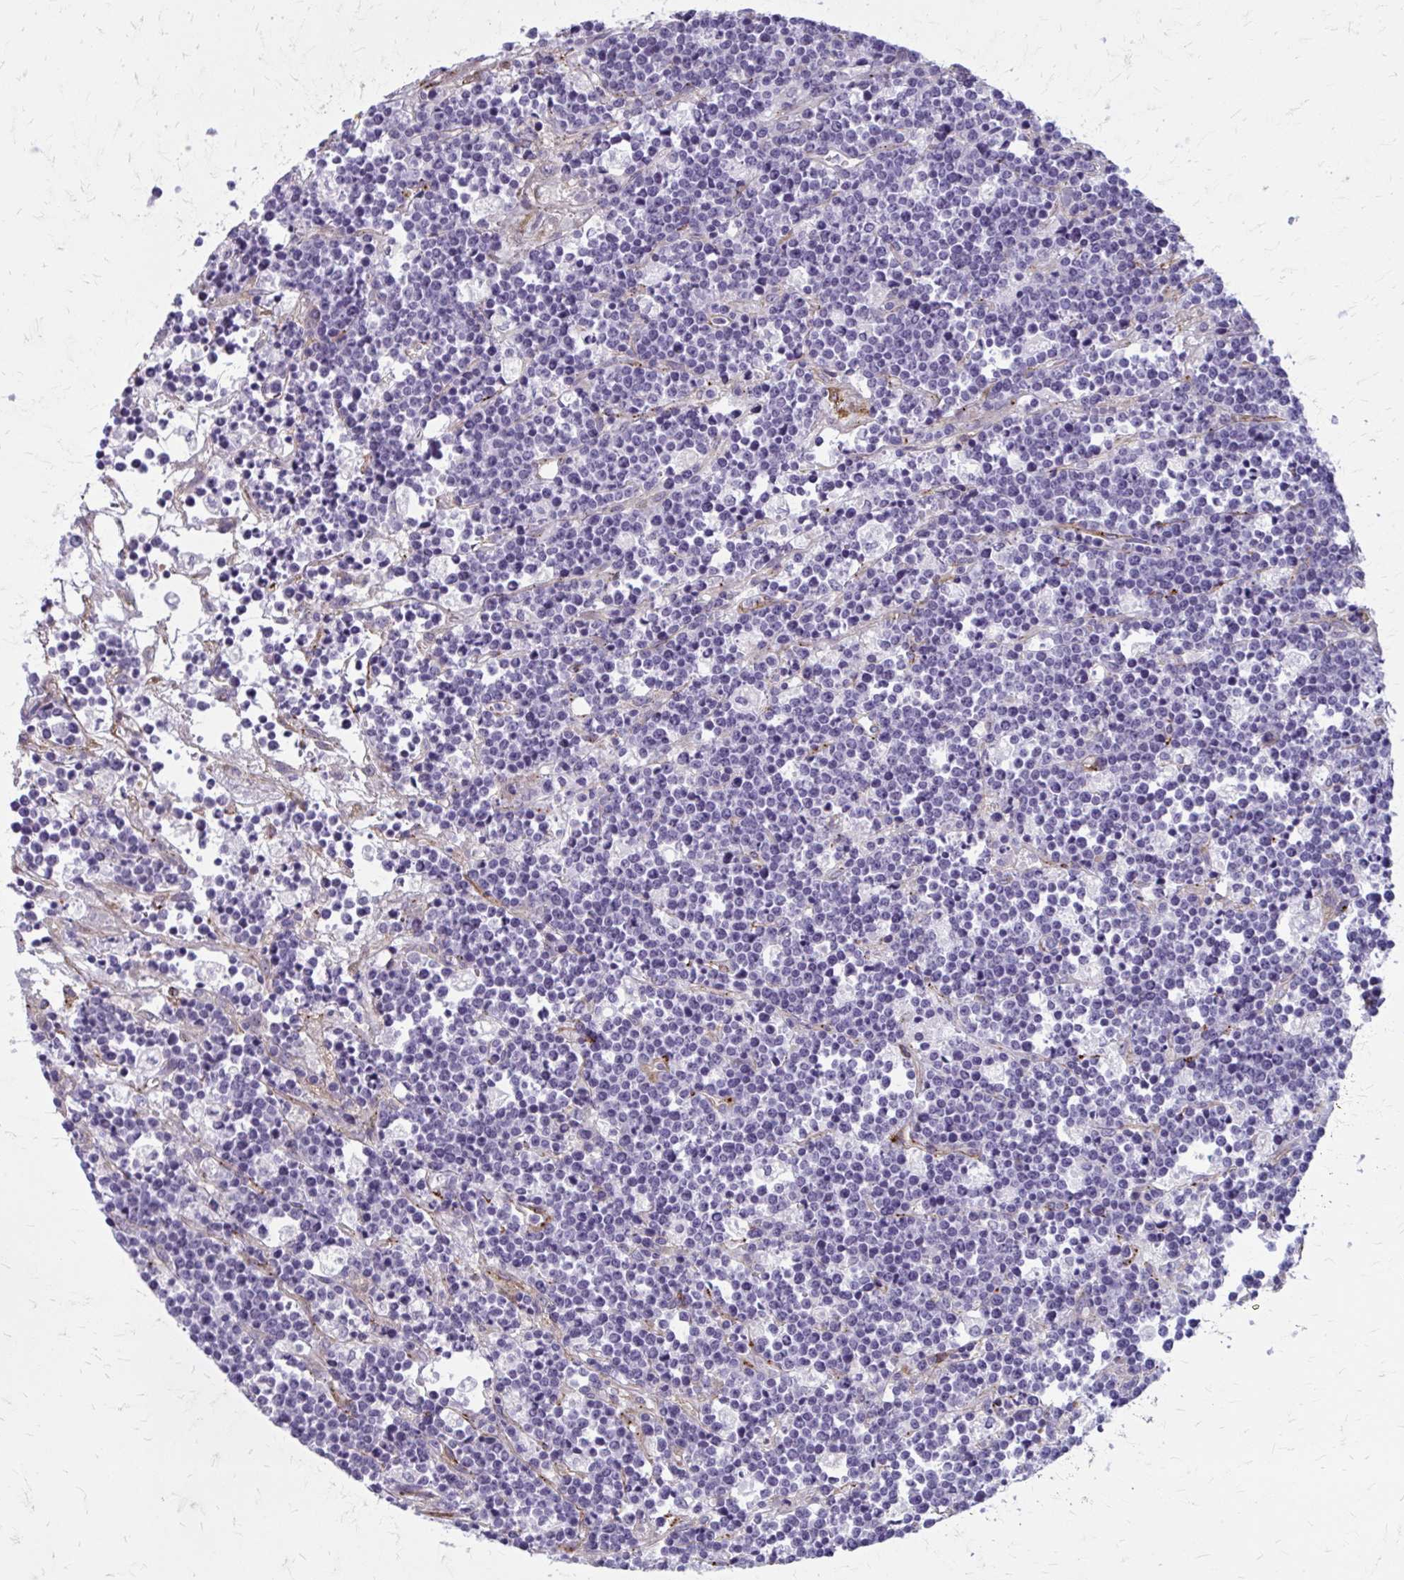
{"staining": {"intensity": "negative", "quantity": "none", "location": "none"}, "tissue": "lymphoma", "cell_type": "Tumor cells", "image_type": "cancer", "snomed": [{"axis": "morphology", "description": "Malignant lymphoma, non-Hodgkin's type, High grade"}, {"axis": "topography", "description": "Ovary"}], "caption": "DAB (3,3'-diaminobenzidine) immunohistochemical staining of malignant lymphoma, non-Hodgkin's type (high-grade) exhibits no significant positivity in tumor cells.", "gene": "AKAP12", "patient": {"sex": "female", "age": 56}}